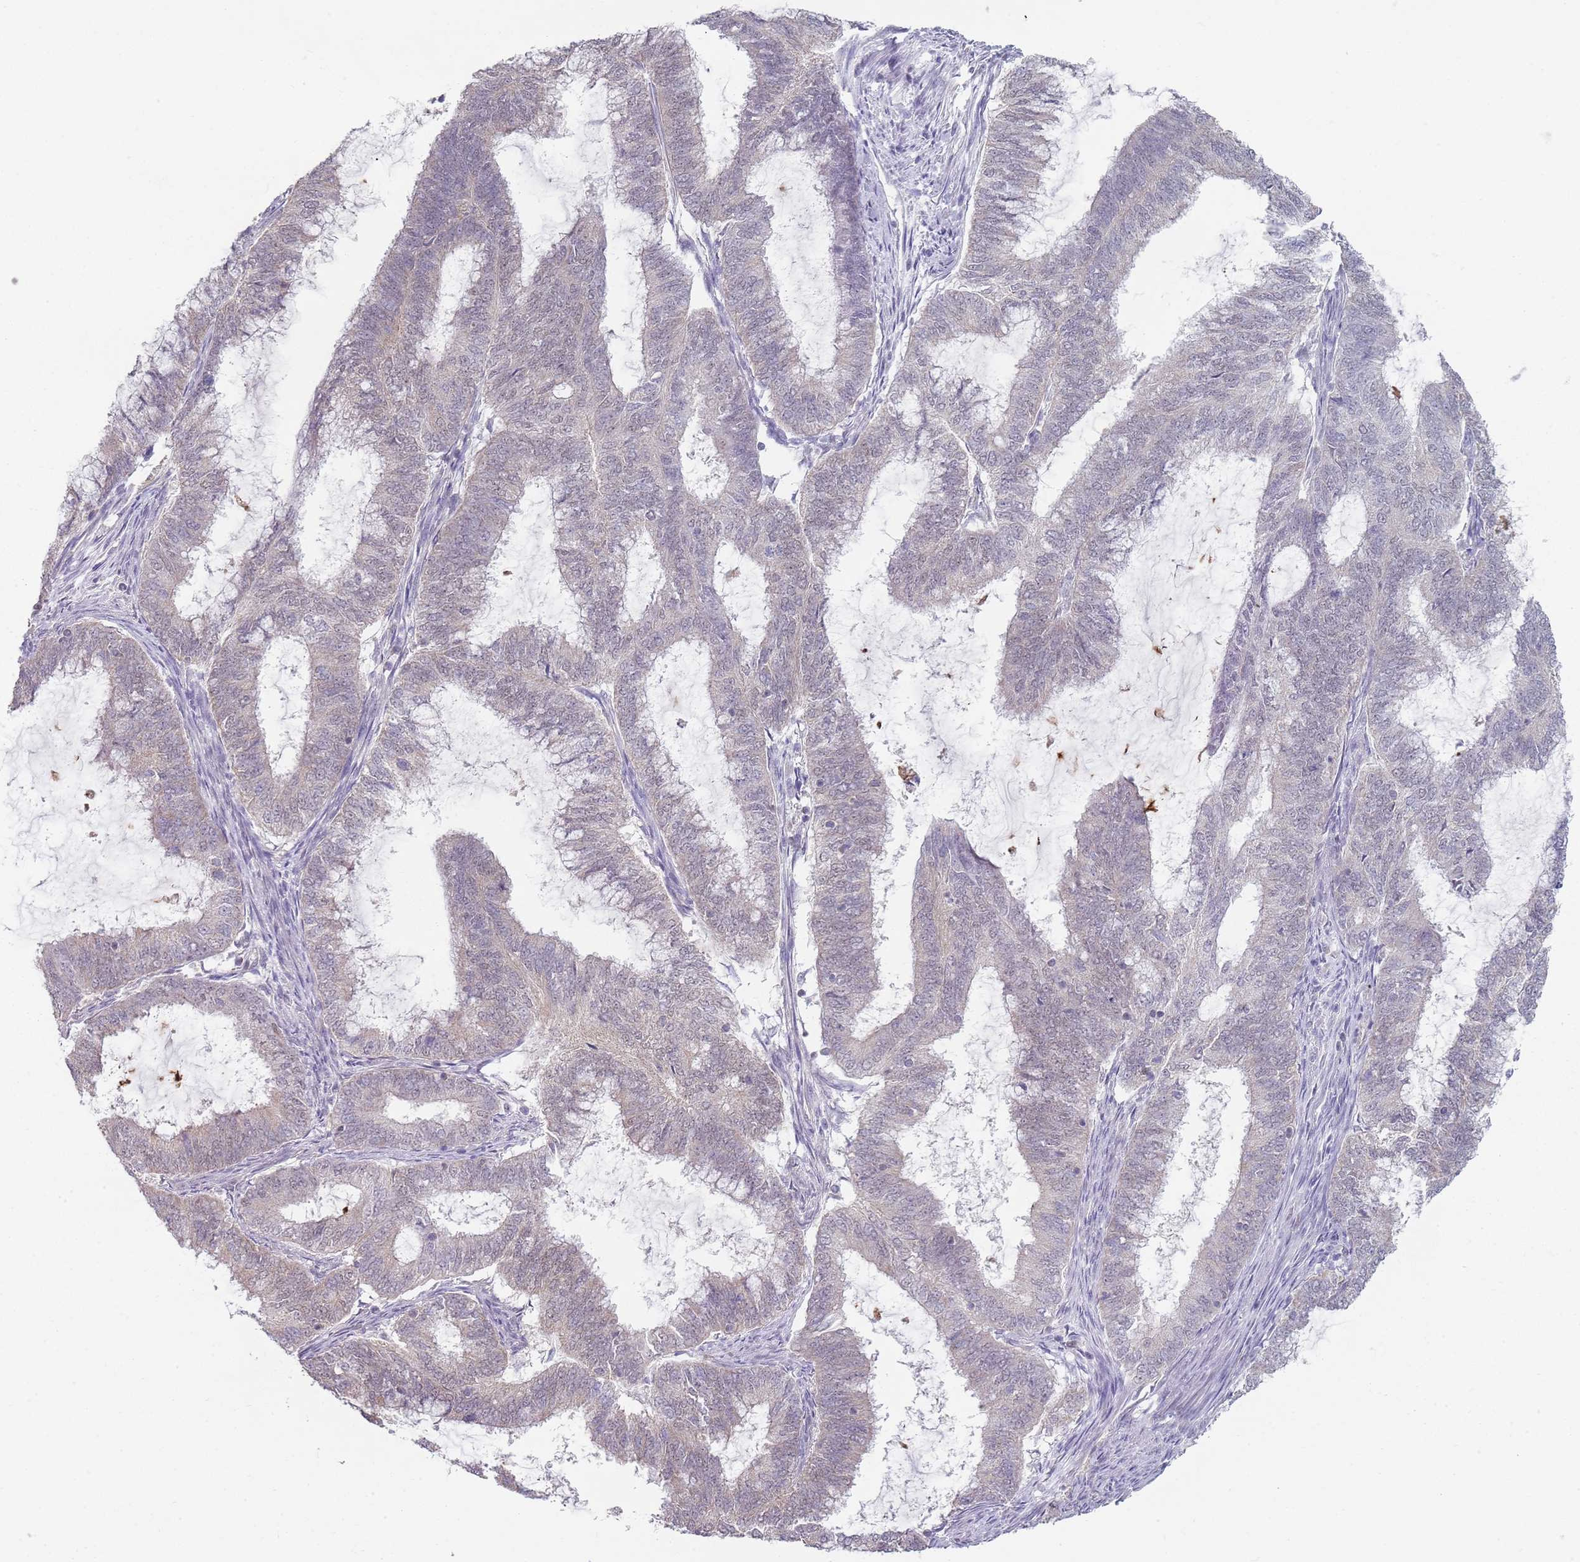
{"staining": {"intensity": "negative", "quantity": "none", "location": "none"}, "tissue": "endometrial cancer", "cell_type": "Tumor cells", "image_type": "cancer", "snomed": [{"axis": "morphology", "description": "Adenocarcinoma, NOS"}, {"axis": "topography", "description": "Endometrium"}], "caption": "Immunohistochemical staining of endometrial adenocarcinoma reveals no significant staining in tumor cells.", "gene": "SMARCAL1", "patient": {"sex": "female", "age": 51}}